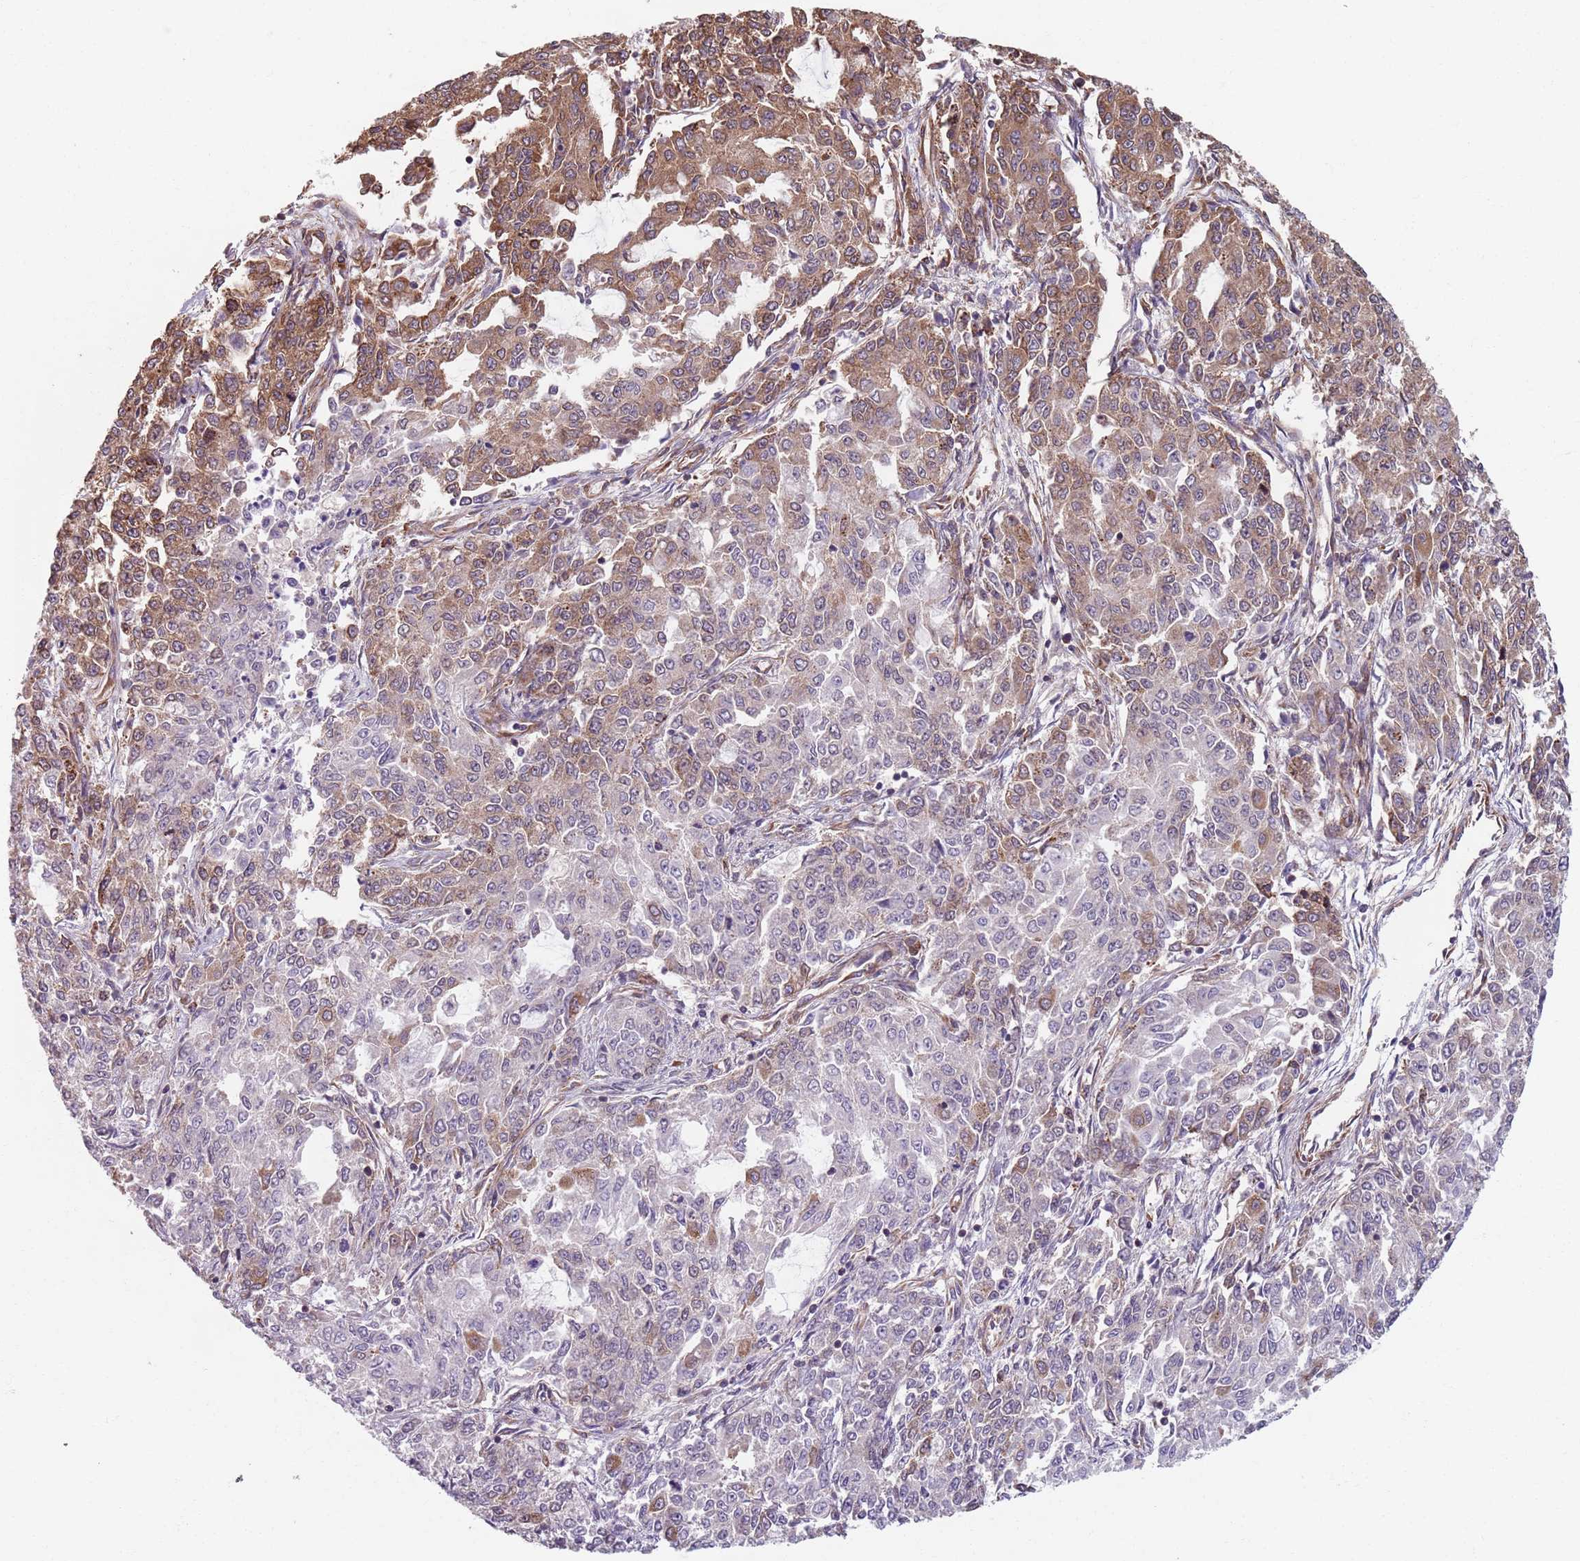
{"staining": {"intensity": "moderate", "quantity": "<25%", "location": "cytoplasmic/membranous"}, "tissue": "endometrial cancer", "cell_type": "Tumor cells", "image_type": "cancer", "snomed": [{"axis": "morphology", "description": "Adenocarcinoma, NOS"}, {"axis": "topography", "description": "Endometrium"}], "caption": "An immunohistochemistry photomicrograph of tumor tissue is shown. Protein staining in brown highlights moderate cytoplasmic/membranous positivity in endometrial cancer within tumor cells.", "gene": "NOTCH3", "patient": {"sex": "female", "age": 50}}